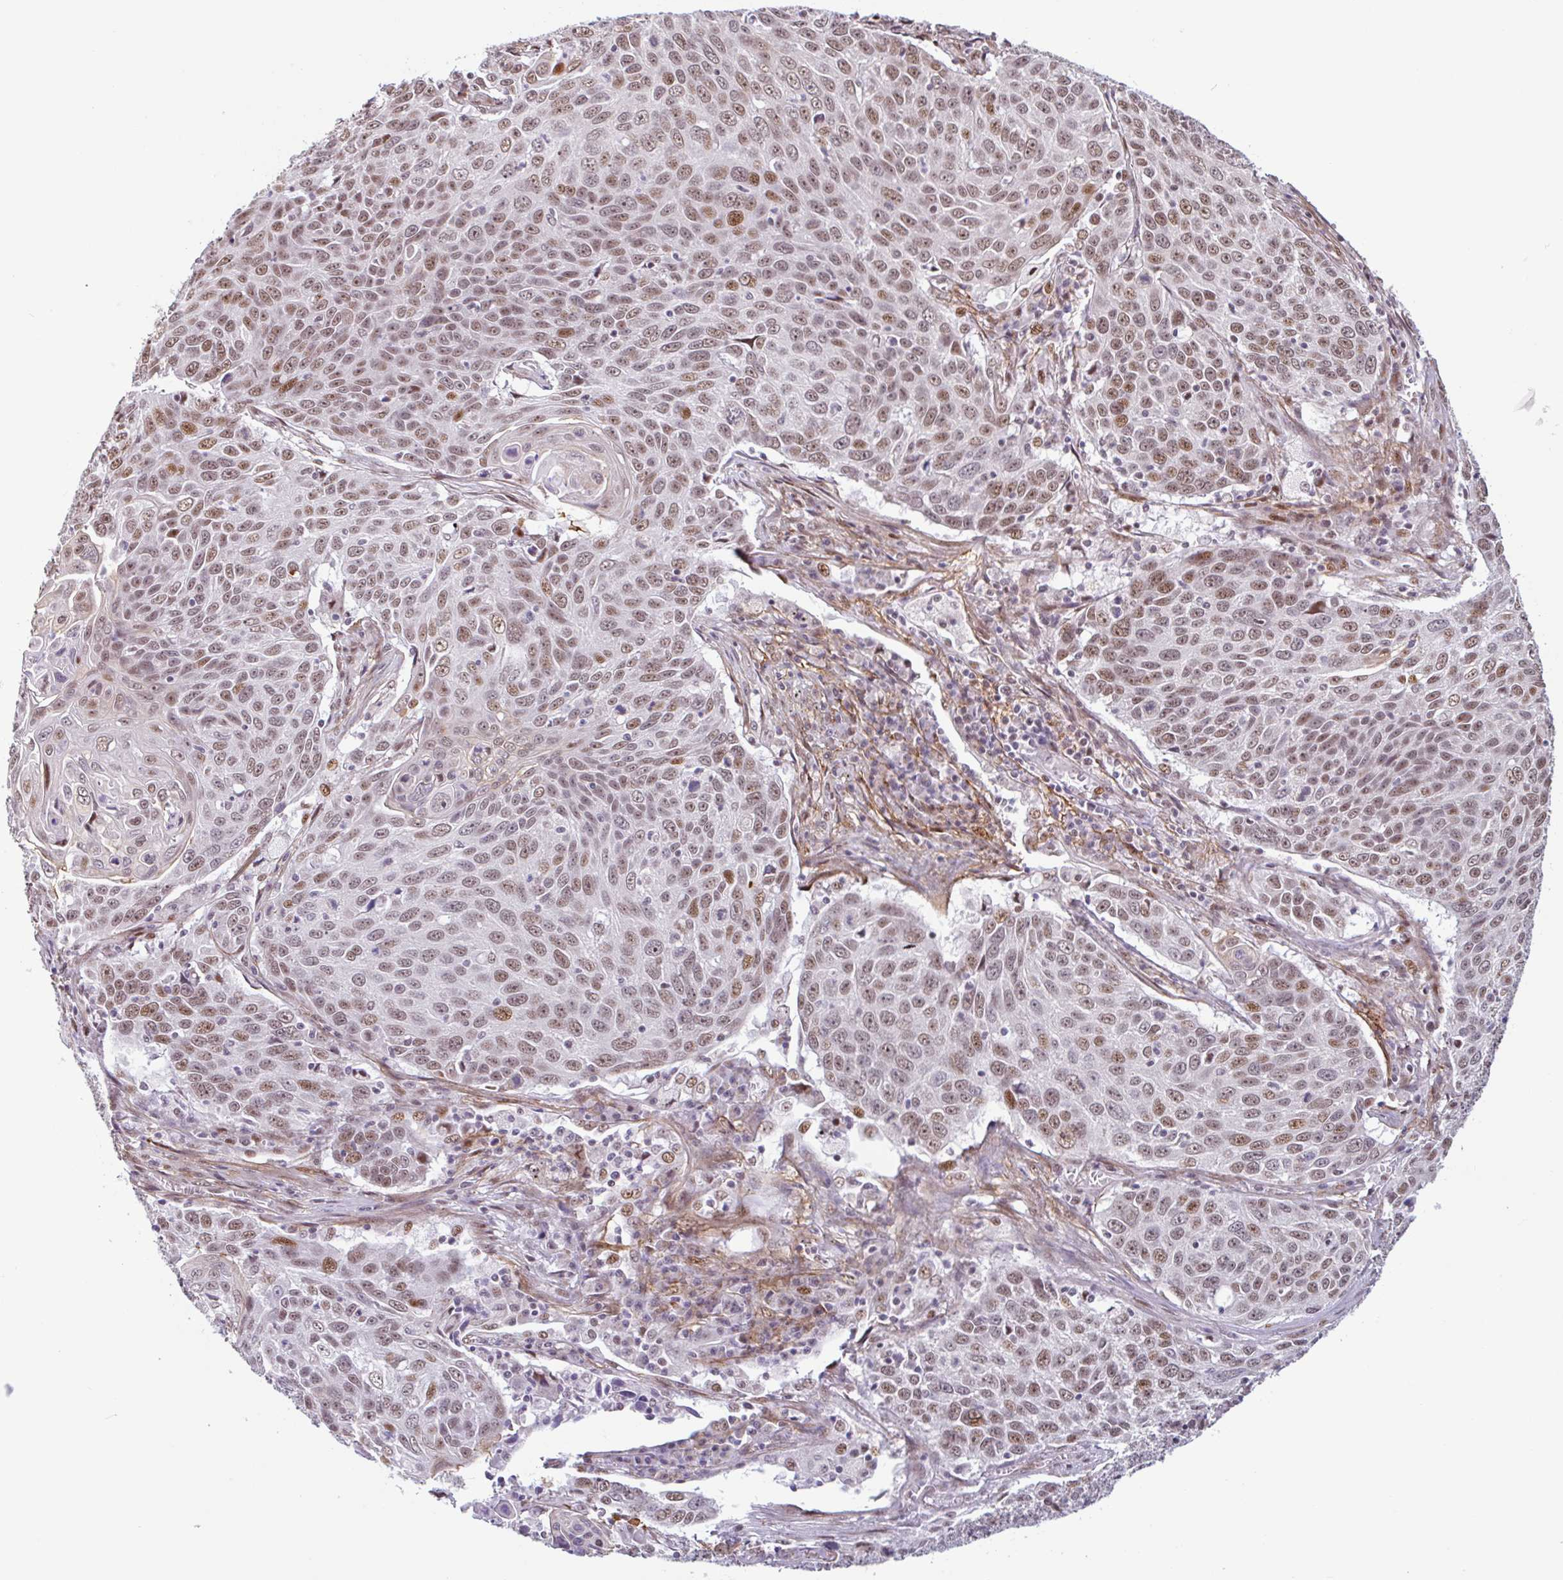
{"staining": {"intensity": "moderate", "quantity": ">75%", "location": "nuclear"}, "tissue": "lung cancer", "cell_type": "Tumor cells", "image_type": "cancer", "snomed": [{"axis": "morphology", "description": "Squamous cell carcinoma, NOS"}, {"axis": "topography", "description": "Lung"}], "caption": "High-power microscopy captured an IHC image of squamous cell carcinoma (lung), revealing moderate nuclear positivity in approximately >75% of tumor cells.", "gene": "TMEM119", "patient": {"sex": "male", "age": 78}}